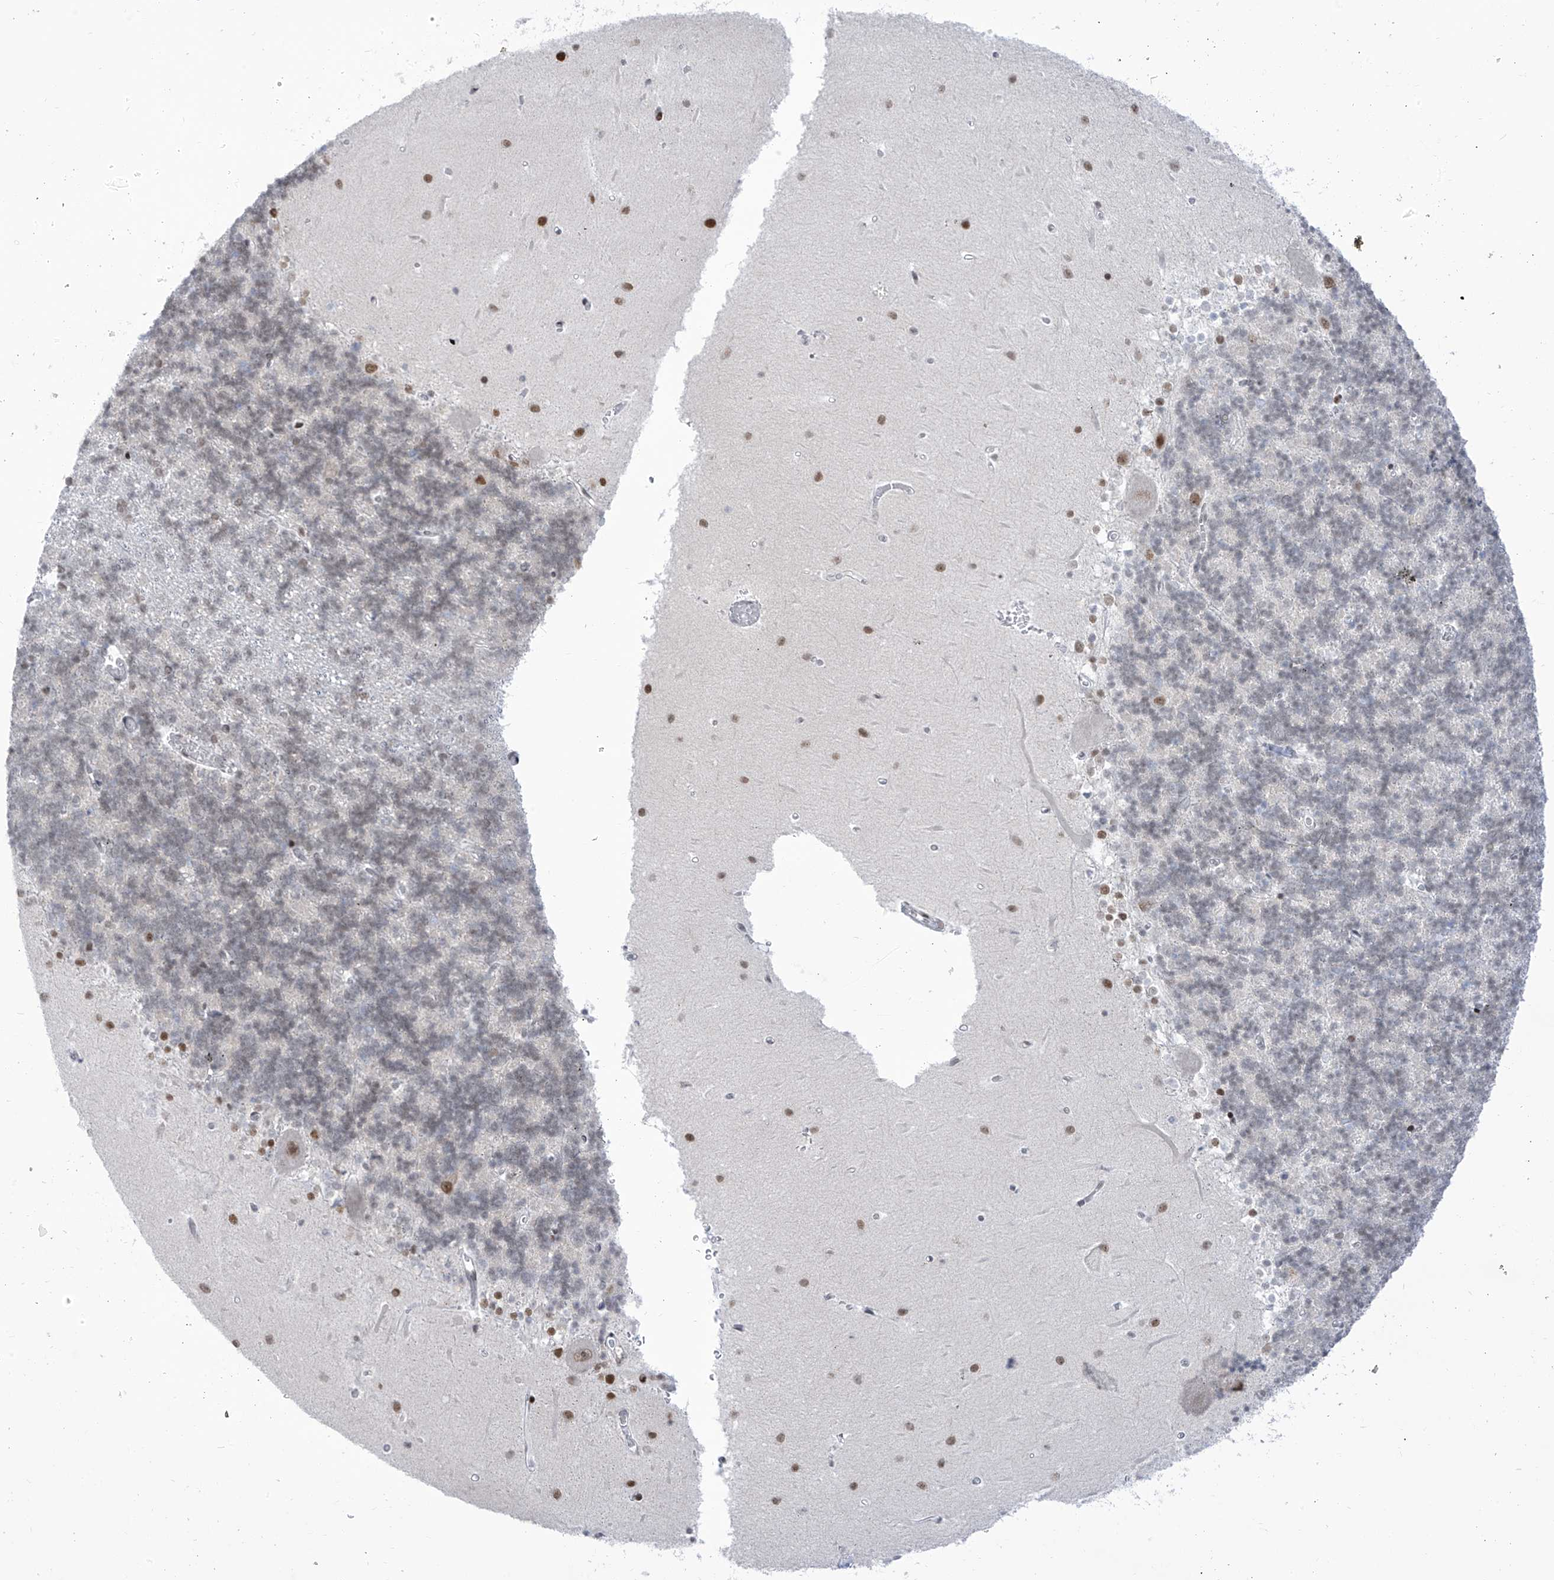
{"staining": {"intensity": "weak", "quantity": "<25%", "location": "nuclear"}, "tissue": "cerebellum", "cell_type": "Cells in granular layer", "image_type": "normal", "snomed": [{"axis": "morphology", "description": "Normal tissue, NOS"}, {"axis": "topography", "description": "Cerebellum"}], "caption": "Protein analysis of unremarkable cerebellum demonstrates no significant expression in cells in granular layer.", "gene": "LIN9", "patient": {"sex": "male", "age": 37}}